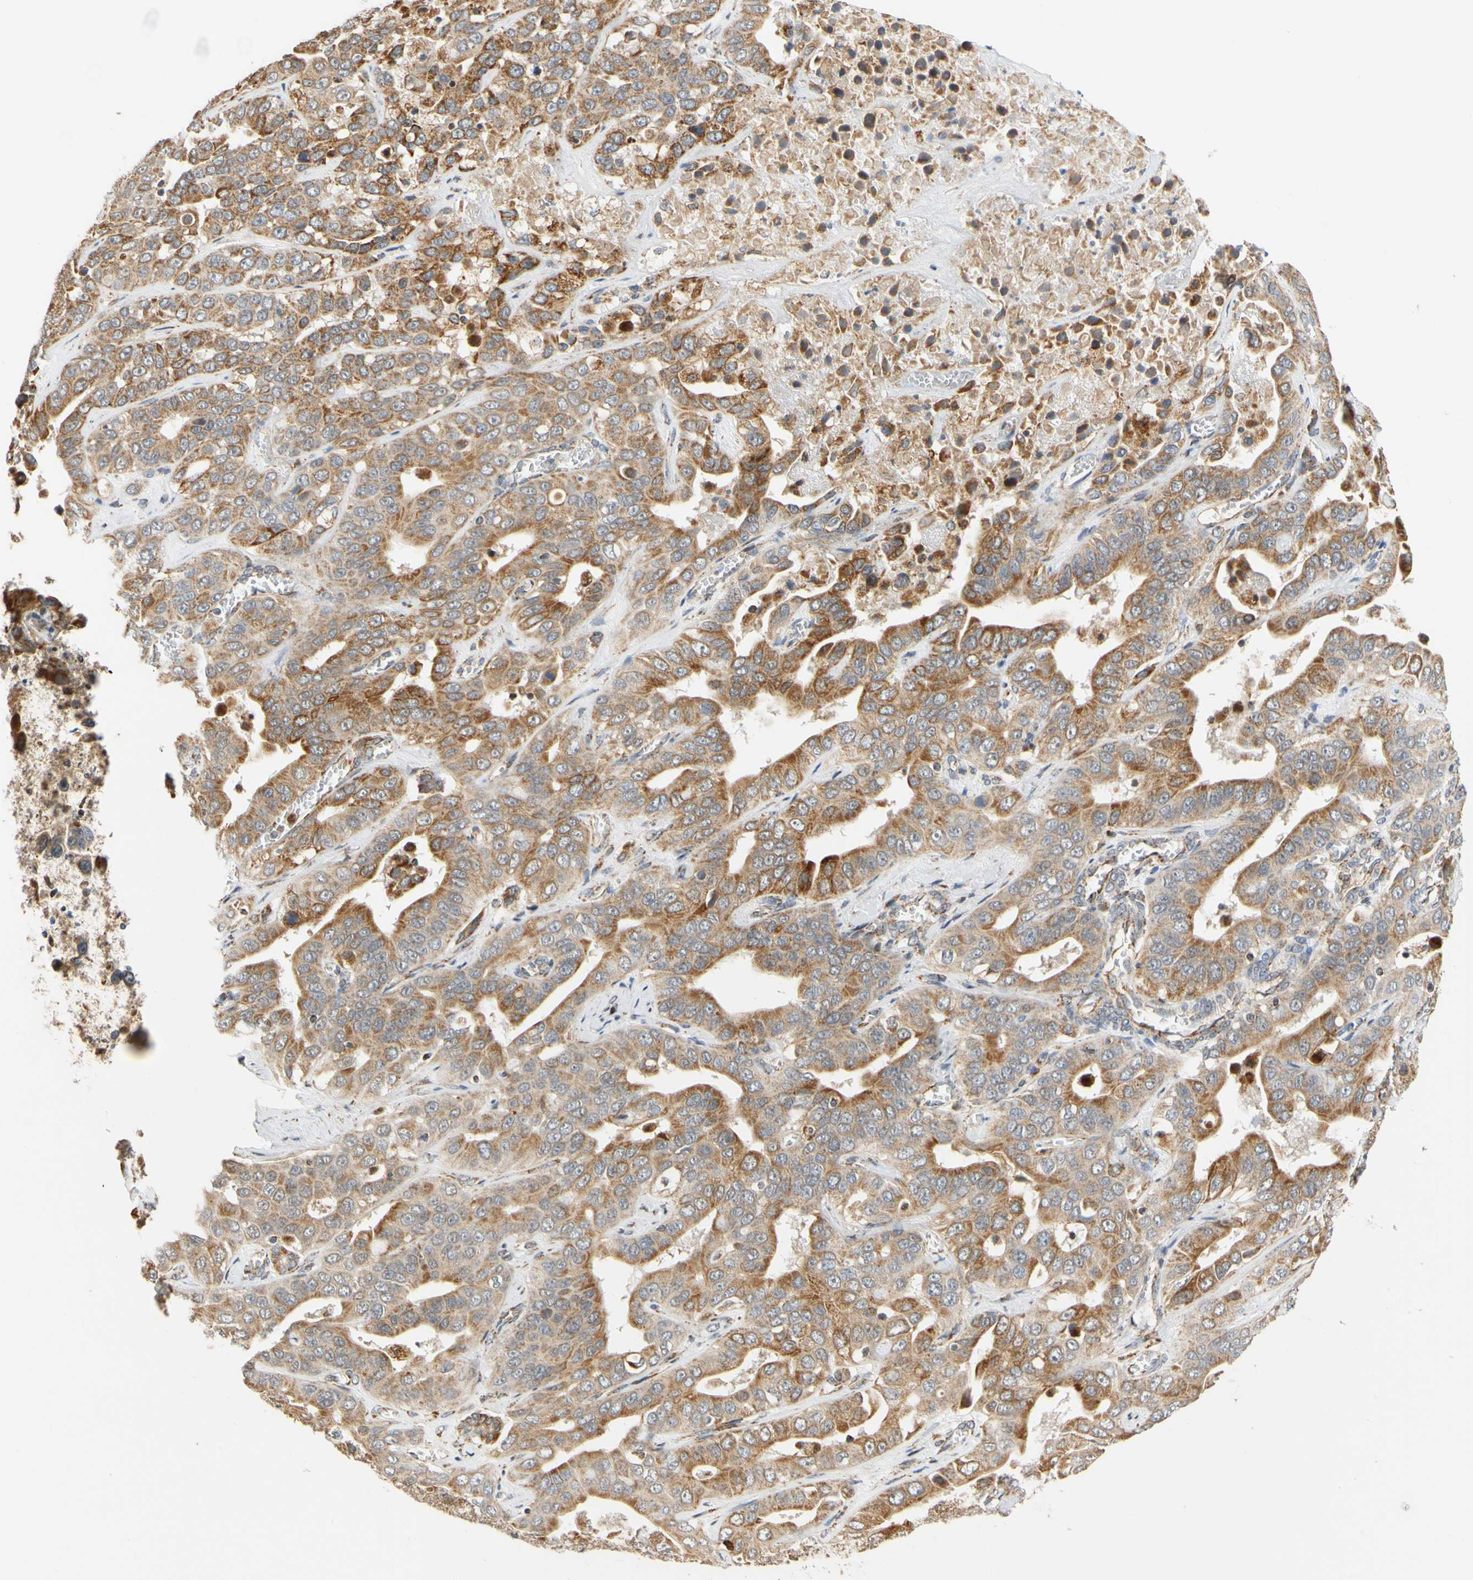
{"staining": {"intensity": "moderate", "quantity": ">75%", "location": "cytoplasmic/membranous"}, "tissue": "liver cancer", "cell_type": "Tumor cells", "image_type": "cancer", "snomed": [{"axis": "morphology", "description": "Cholangiocarcinoma"}, {"axis": "topography", "description": "Liver"}], "caption": "Protein expression analysis of liver cholangiocarcinoma exhibits moderate cytoplasmic/membranous expression in about >75% of tumor cells.", "gene": "SFXN3", "patient": {"sex": "female", "age": 52}}